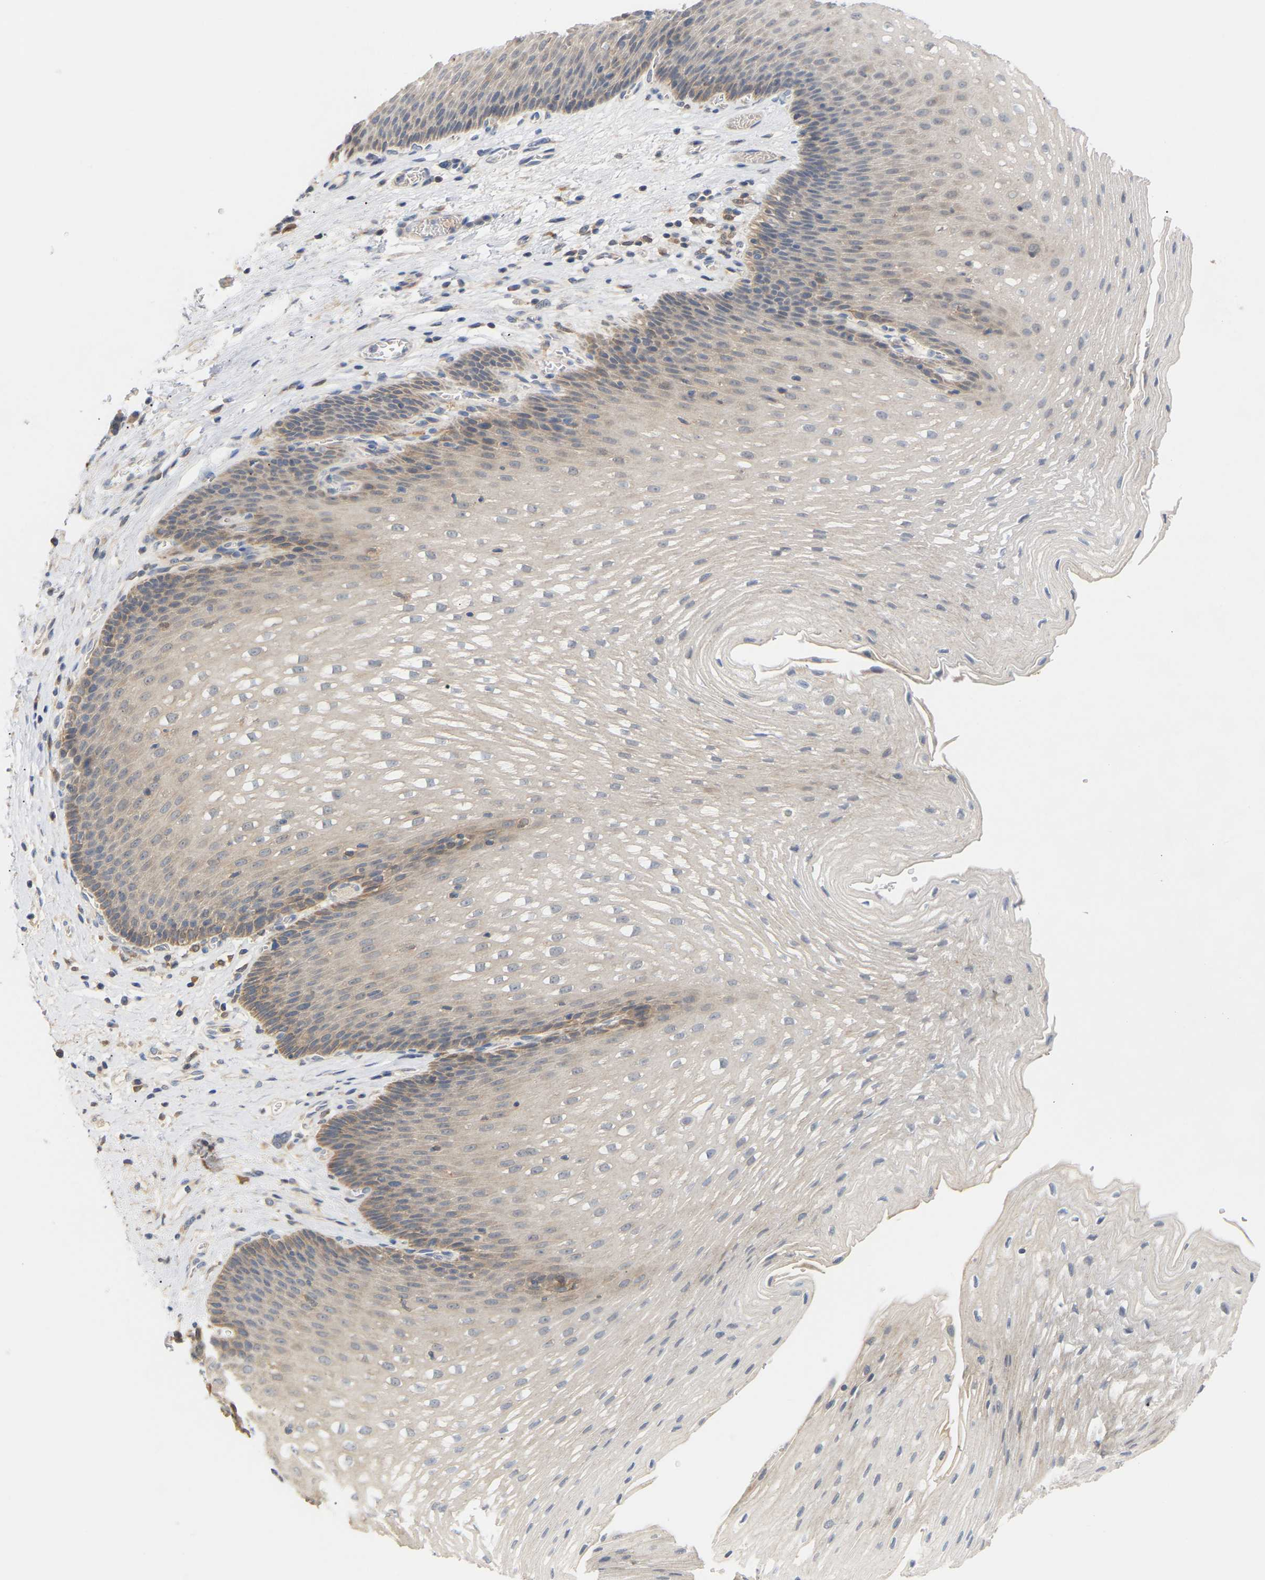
{"staining": {"intensity": "weak", "quantity": "<25%", "location": "cytoplasmic/membranous"}, "tissue": "esophagus", "cell_type": "Squamous epithelial cells", "image_type": "normal", "snomed": [{"axis": "morphology", "description": "Normal tissue, NOS"}, {"axis": "topography", "description": "Esophagus"}], "caption": "Immunohistochemistry (IHC) photomicrograph of benign human esophagus stained for a protein (brown), which demonstrates no positivity in squamous epithelial cells.", "gene": "TPMT", "patient": {"sex": "male", "age": 48}}